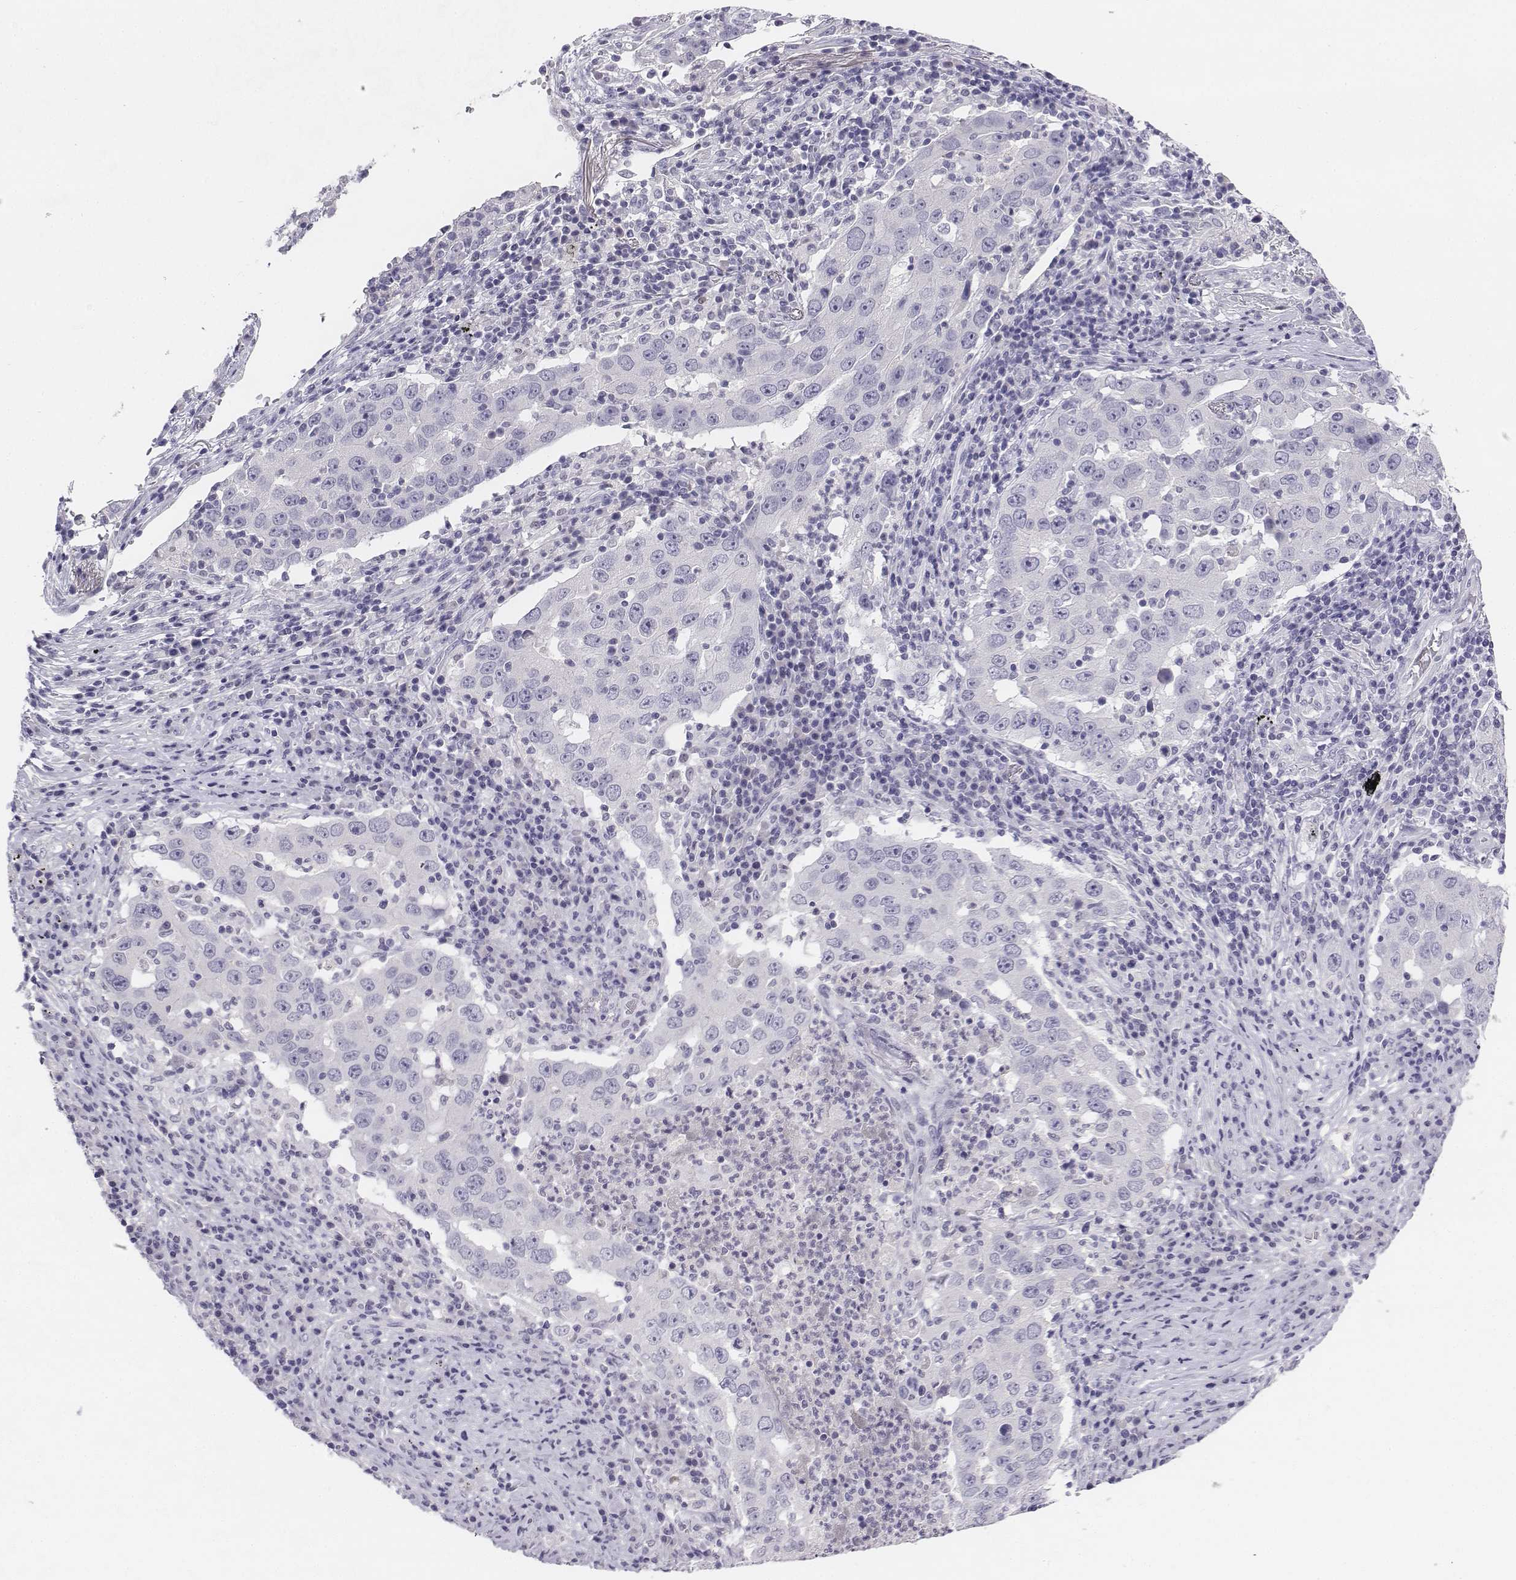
{"staining": {"intensity": "negative", "quantity": "none", "location": "none"}, "tissue": "lung cancer", "cell_type": "Tumor cells", "image_type": "cancer", "snomed": [{"axis": "morphology", "description": "Adenocarcinoma, NOS"}, {"axis": "topography", "description": "Lung"}], "caption": "Tumor cells show no significant protein positivity in adenocarcinoma (lung).", "gene": "UCN2", "patient": {"sex": "male", "age": 73}}